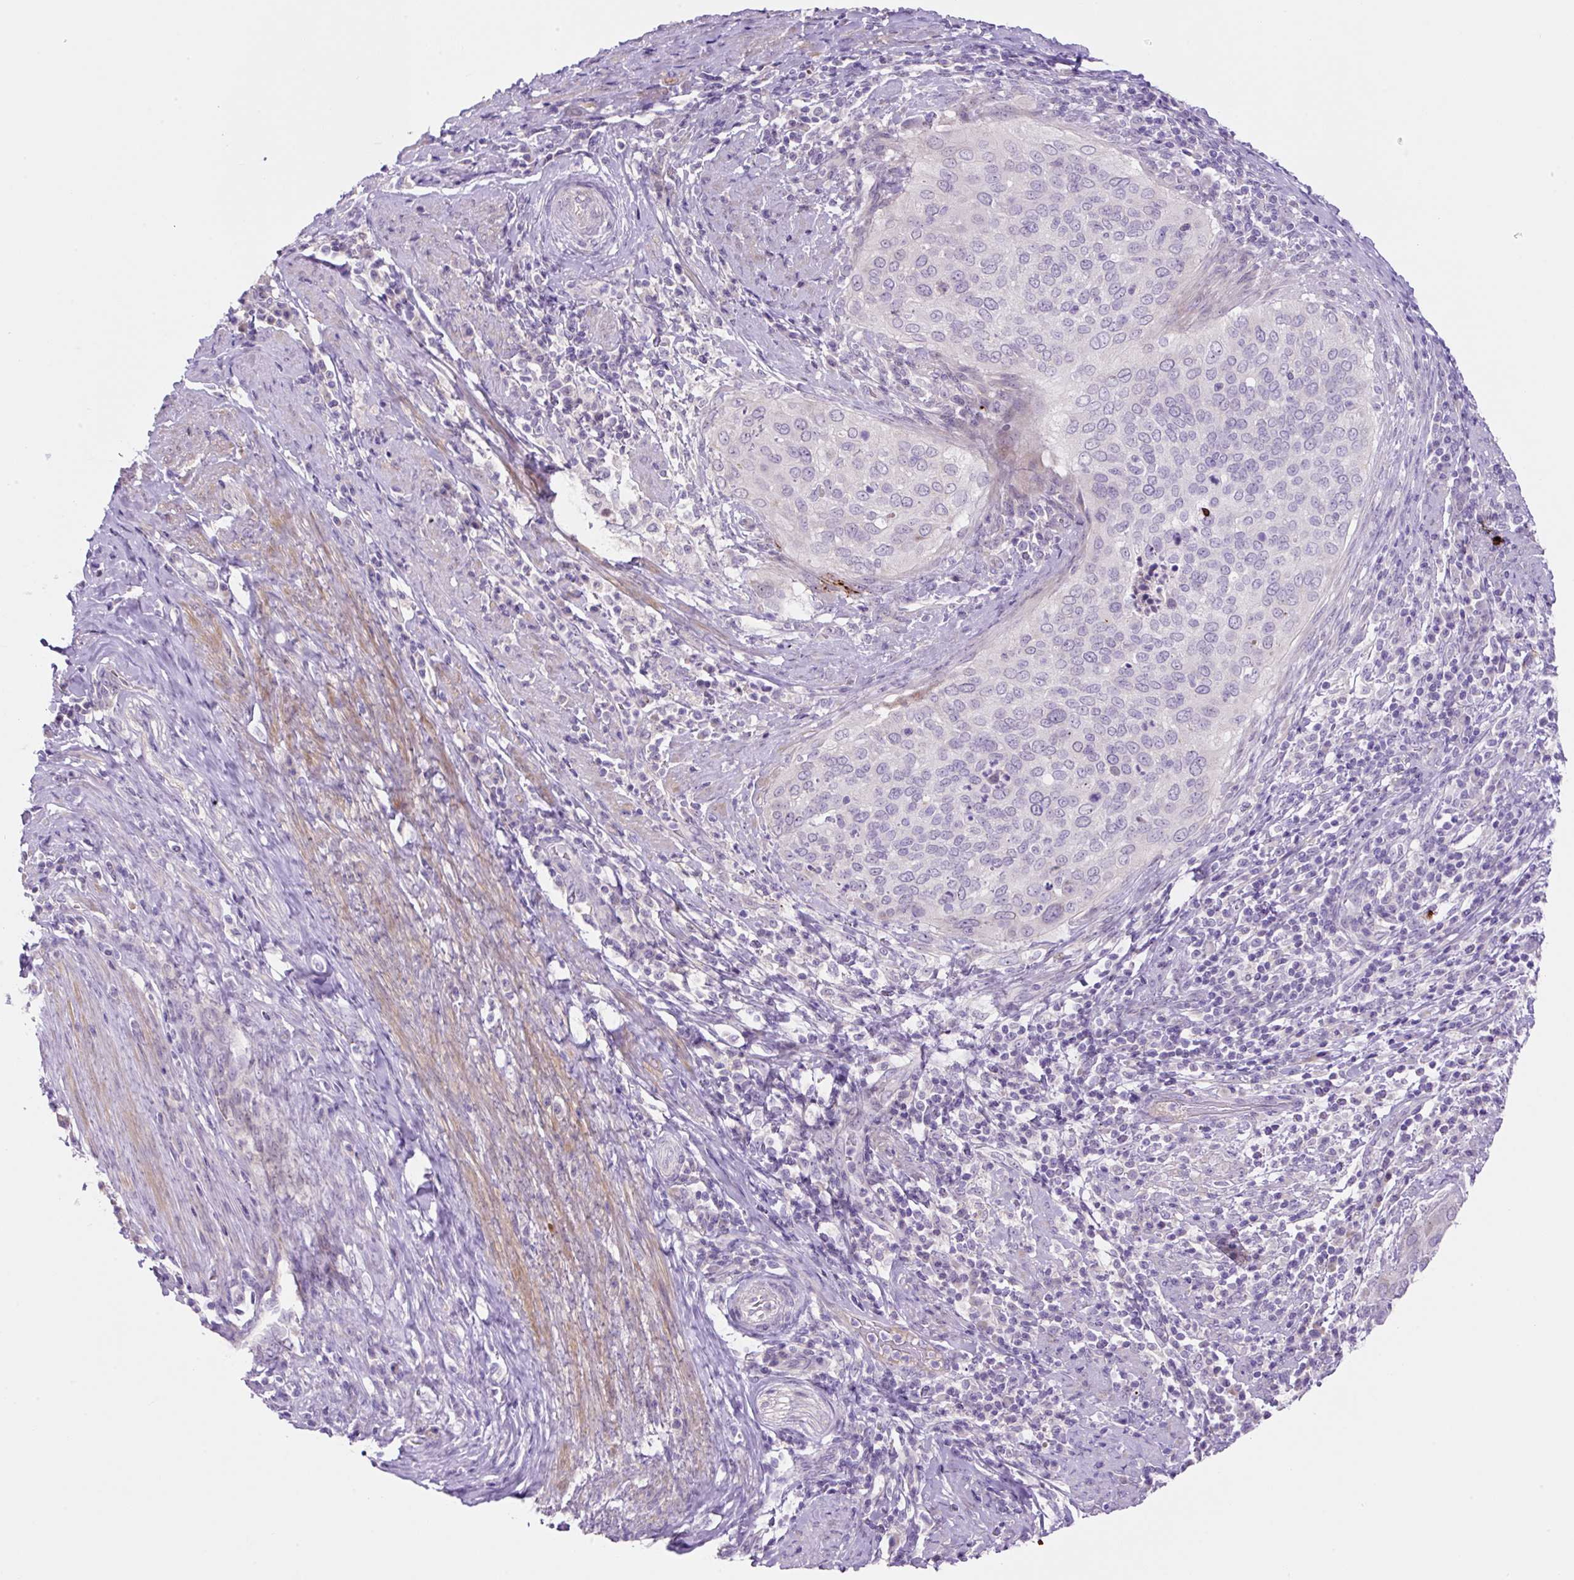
{"staining": {"intensity": "negative", "quantity": "none", "location": "none"}, "tissue": "cervical cancer", "cell_type": "Tumor cells", "image_type": "cancer", "snomed": [{"axis": "morphology", "description": "Squamous cell carcinoma, NOS"}, {"axis": "topography", "description": "Cervix"}], "caption": "This is an immunohistochemistry photomicrograph of squamous cell carcinoma (cervical). There is no positivity in tumor cells.", "gene": "OGDHL", "patient": {"sex": "female", "age": 38}}